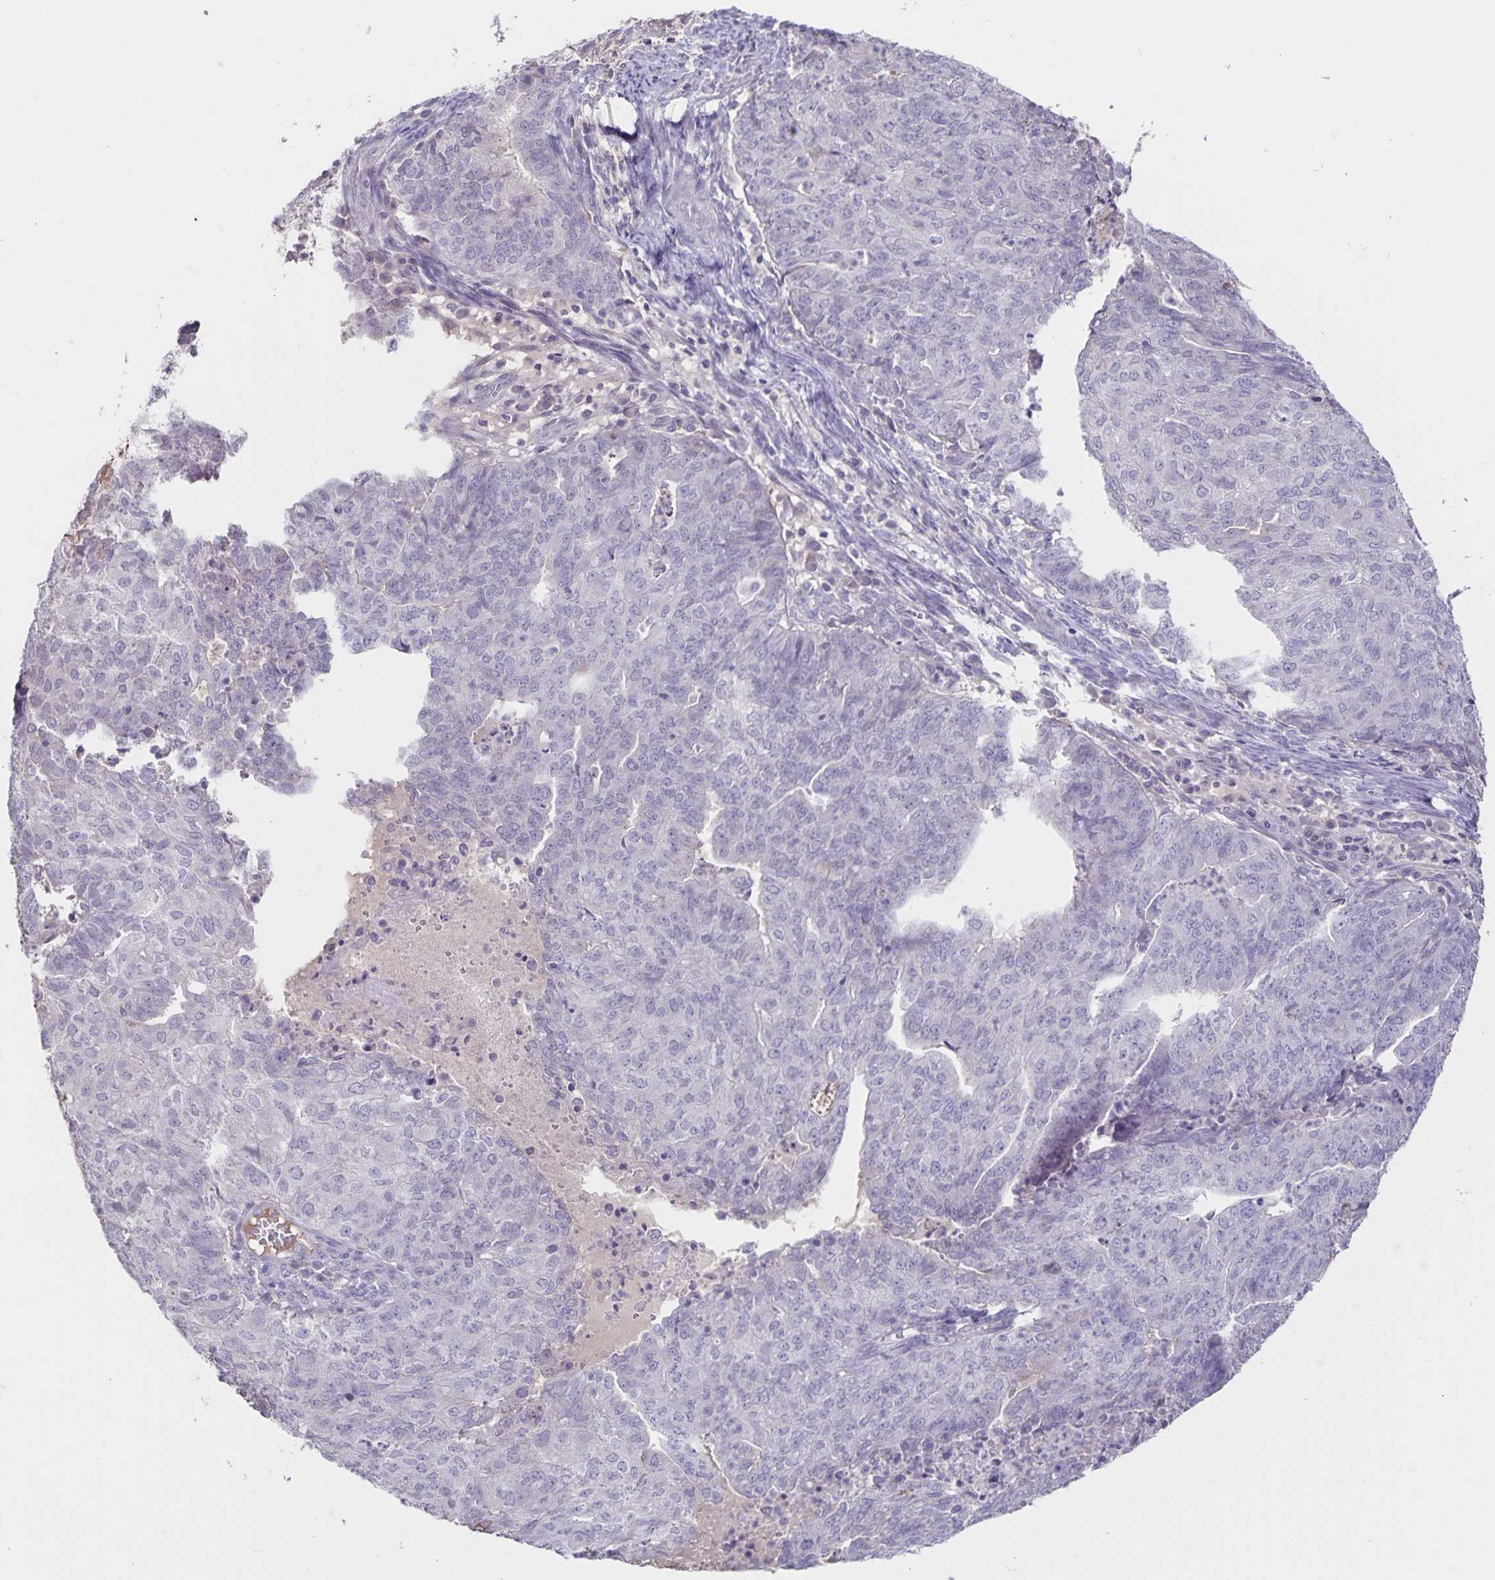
{"staining": {"intensity": "negative", "quantity": "none", "location": "none"}, "tissue": "endometrial cancer", "cell_type": "Tumor cells", "image_type": "cancer", "snomed": [{"axis": "morphology", "description": "Adenocarcinoma, NOS"}, {"axis": "topography", "description": "Endometrium"}], "caption": "DAB (3,3'-diaminobenzidine) immunohistochemical staining of endometrial adenocarcinoma demonstrates no significant positivity in tumor cells.", "gene": "INSL5", "patient": {"sex": "female", "age": 82}}